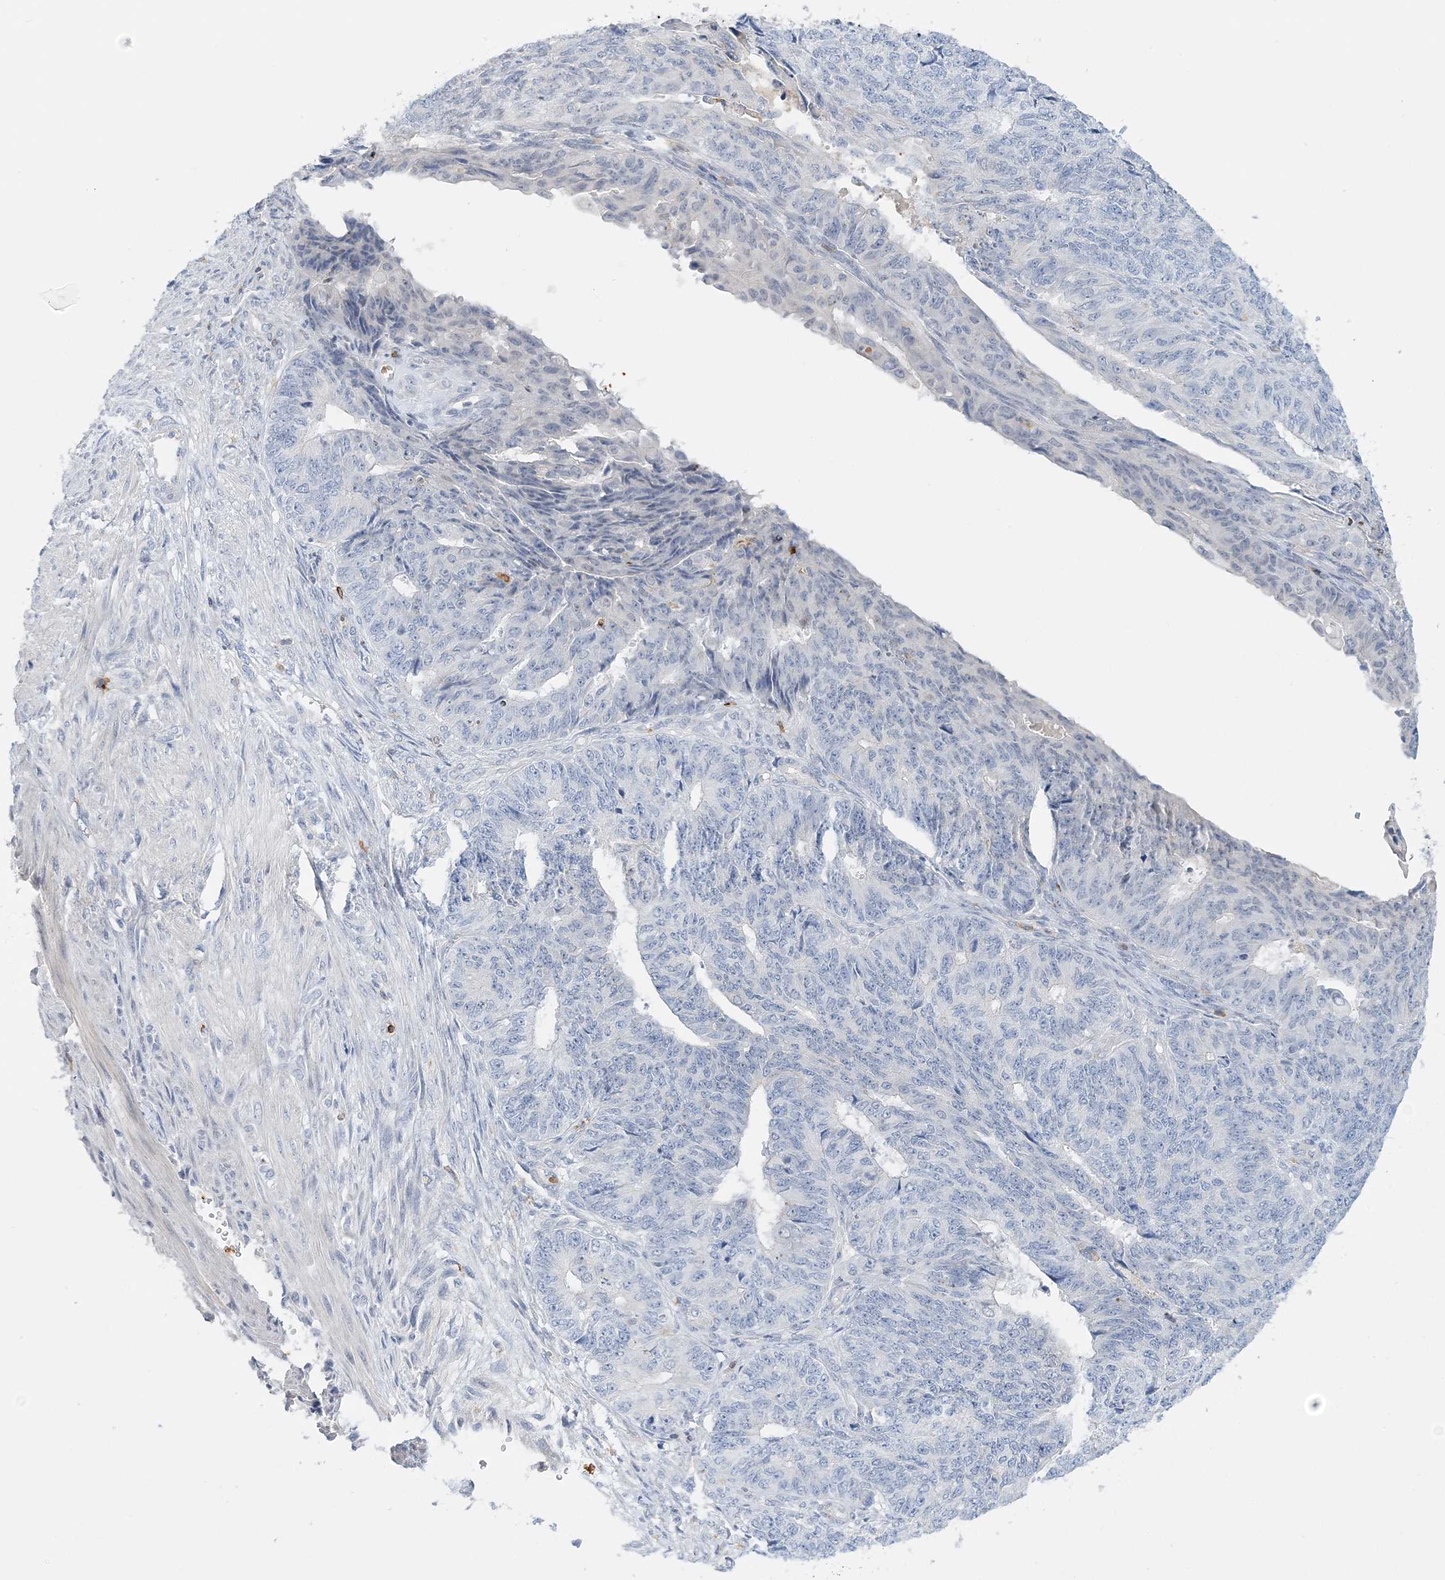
{"staining": {"intensity": "negative", "quantity": "none", "location": "none"}, "tissue": "endometrial cancer", "cell_type": "Tumor cells", "image_type": "cancer", "snomed": [{"axis": "morphology", "description": "Adenocarcinoma, NOS"}, {"axis": "topography", "description": "Endometrium"}], "caption": "This photomicrograph is of adenocarcinoma (endometrial) stained with IHC to label a protein in brown with the nuclei are counter-stained blue. There is no positivity in tumor cells. (DAB immunohistochemistry (IHC) visualized using brightfield microscopy, high magnification).", "gene": "PRMT9", "patient": {"sex": "female", "age": 32}}